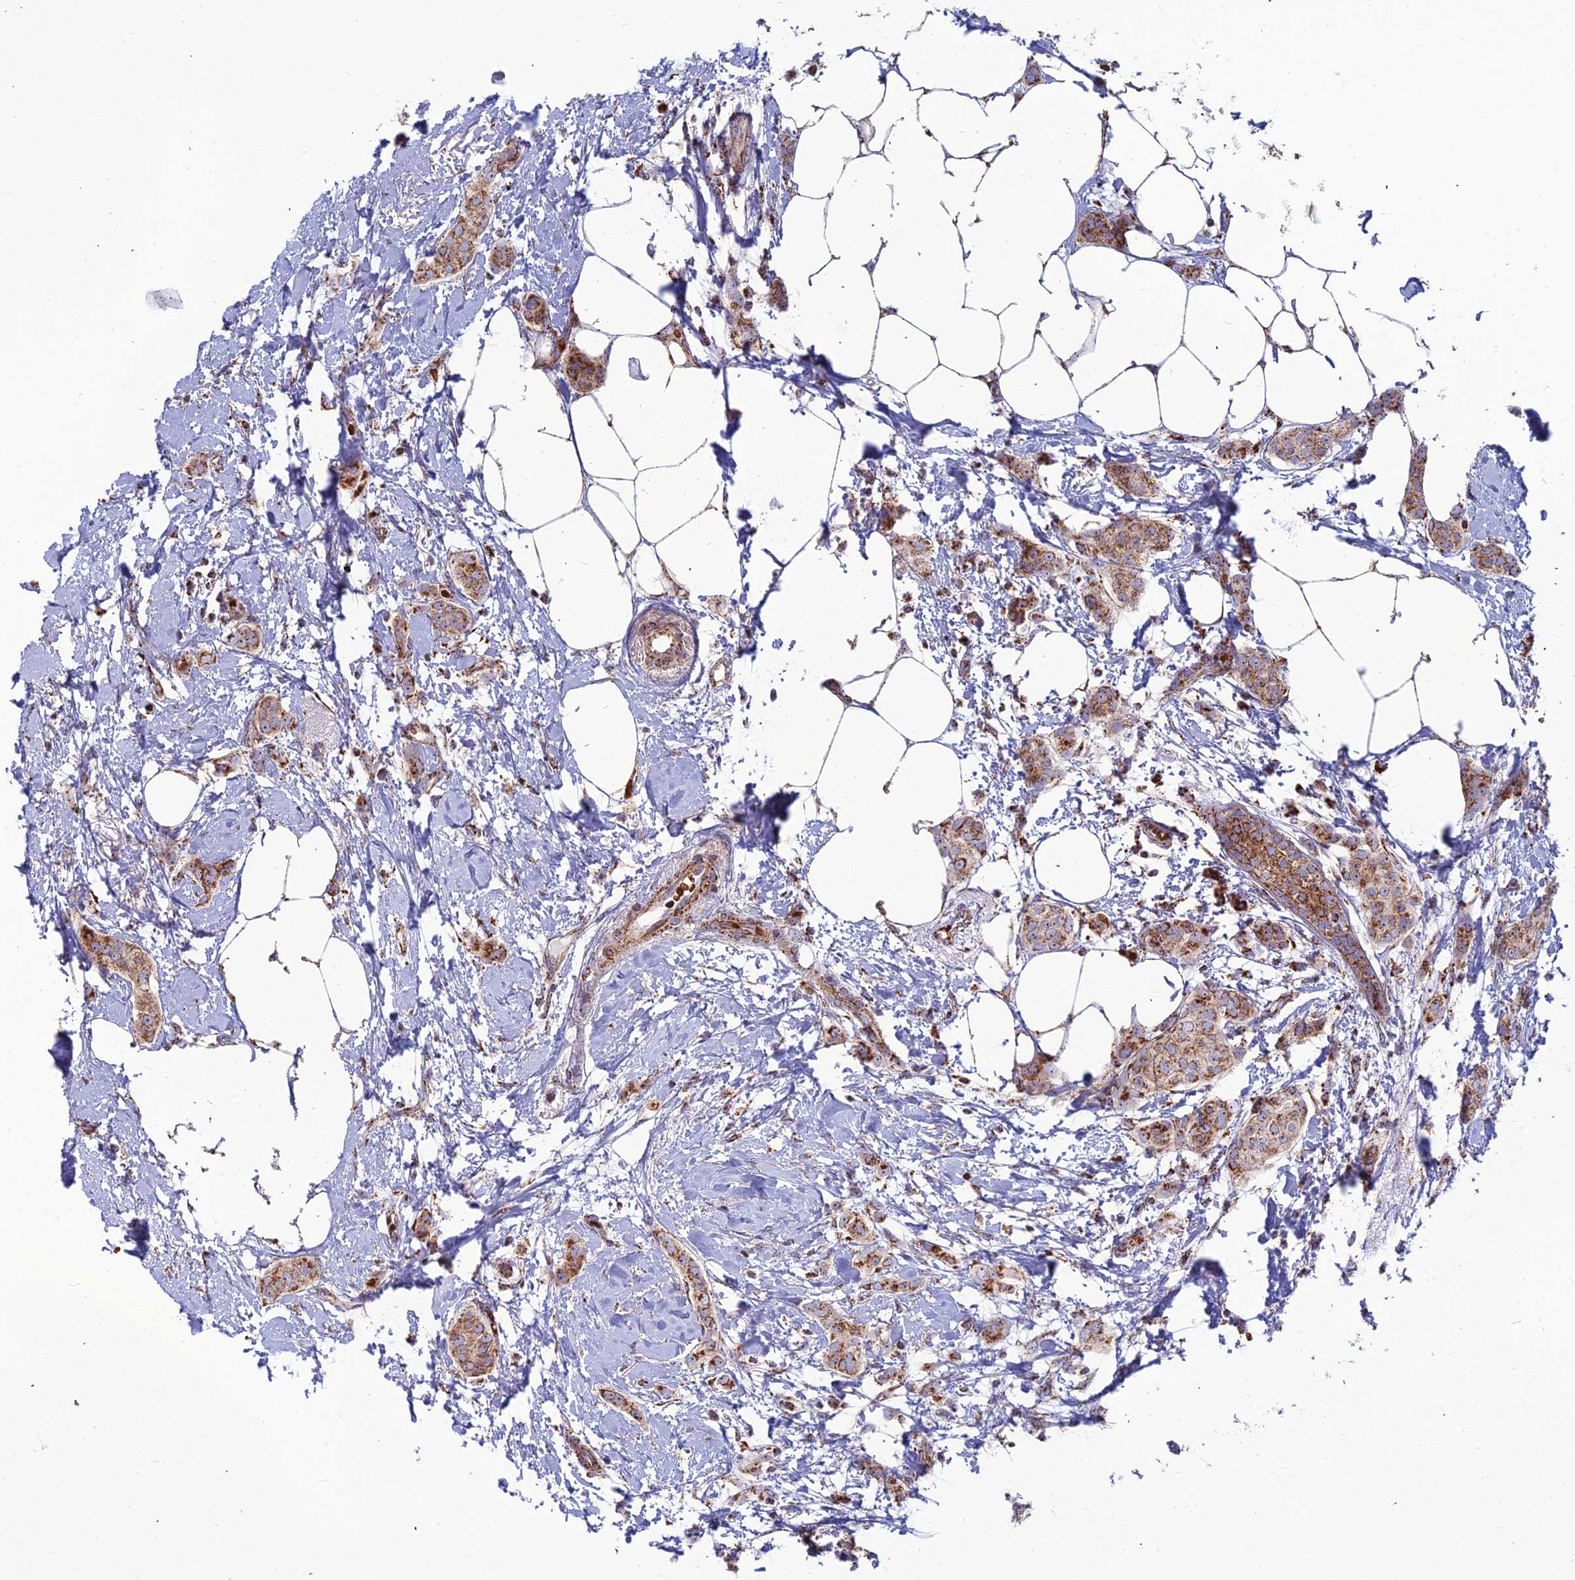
{"staining": {"intensity": "strong", "quantity": ">75%", "location": "cytoplasmic/membranous"}, "tissue": "breast cancer", "cell_type": "Tumor cells", "image_type": "cancer", "snomed": [{"axis": "morphology", "description": "Duct carcinoma"}, {"axis": "topography", "description": "Breast"}], "caption": "Infiltrating ductal carcinoma (breast) tissue exhibits strong cytoplasmic/membranous staining in approximately >75% of tumor cells", "gene": "SLC35F4", "patient": {"sex": "female", "age": 72}}